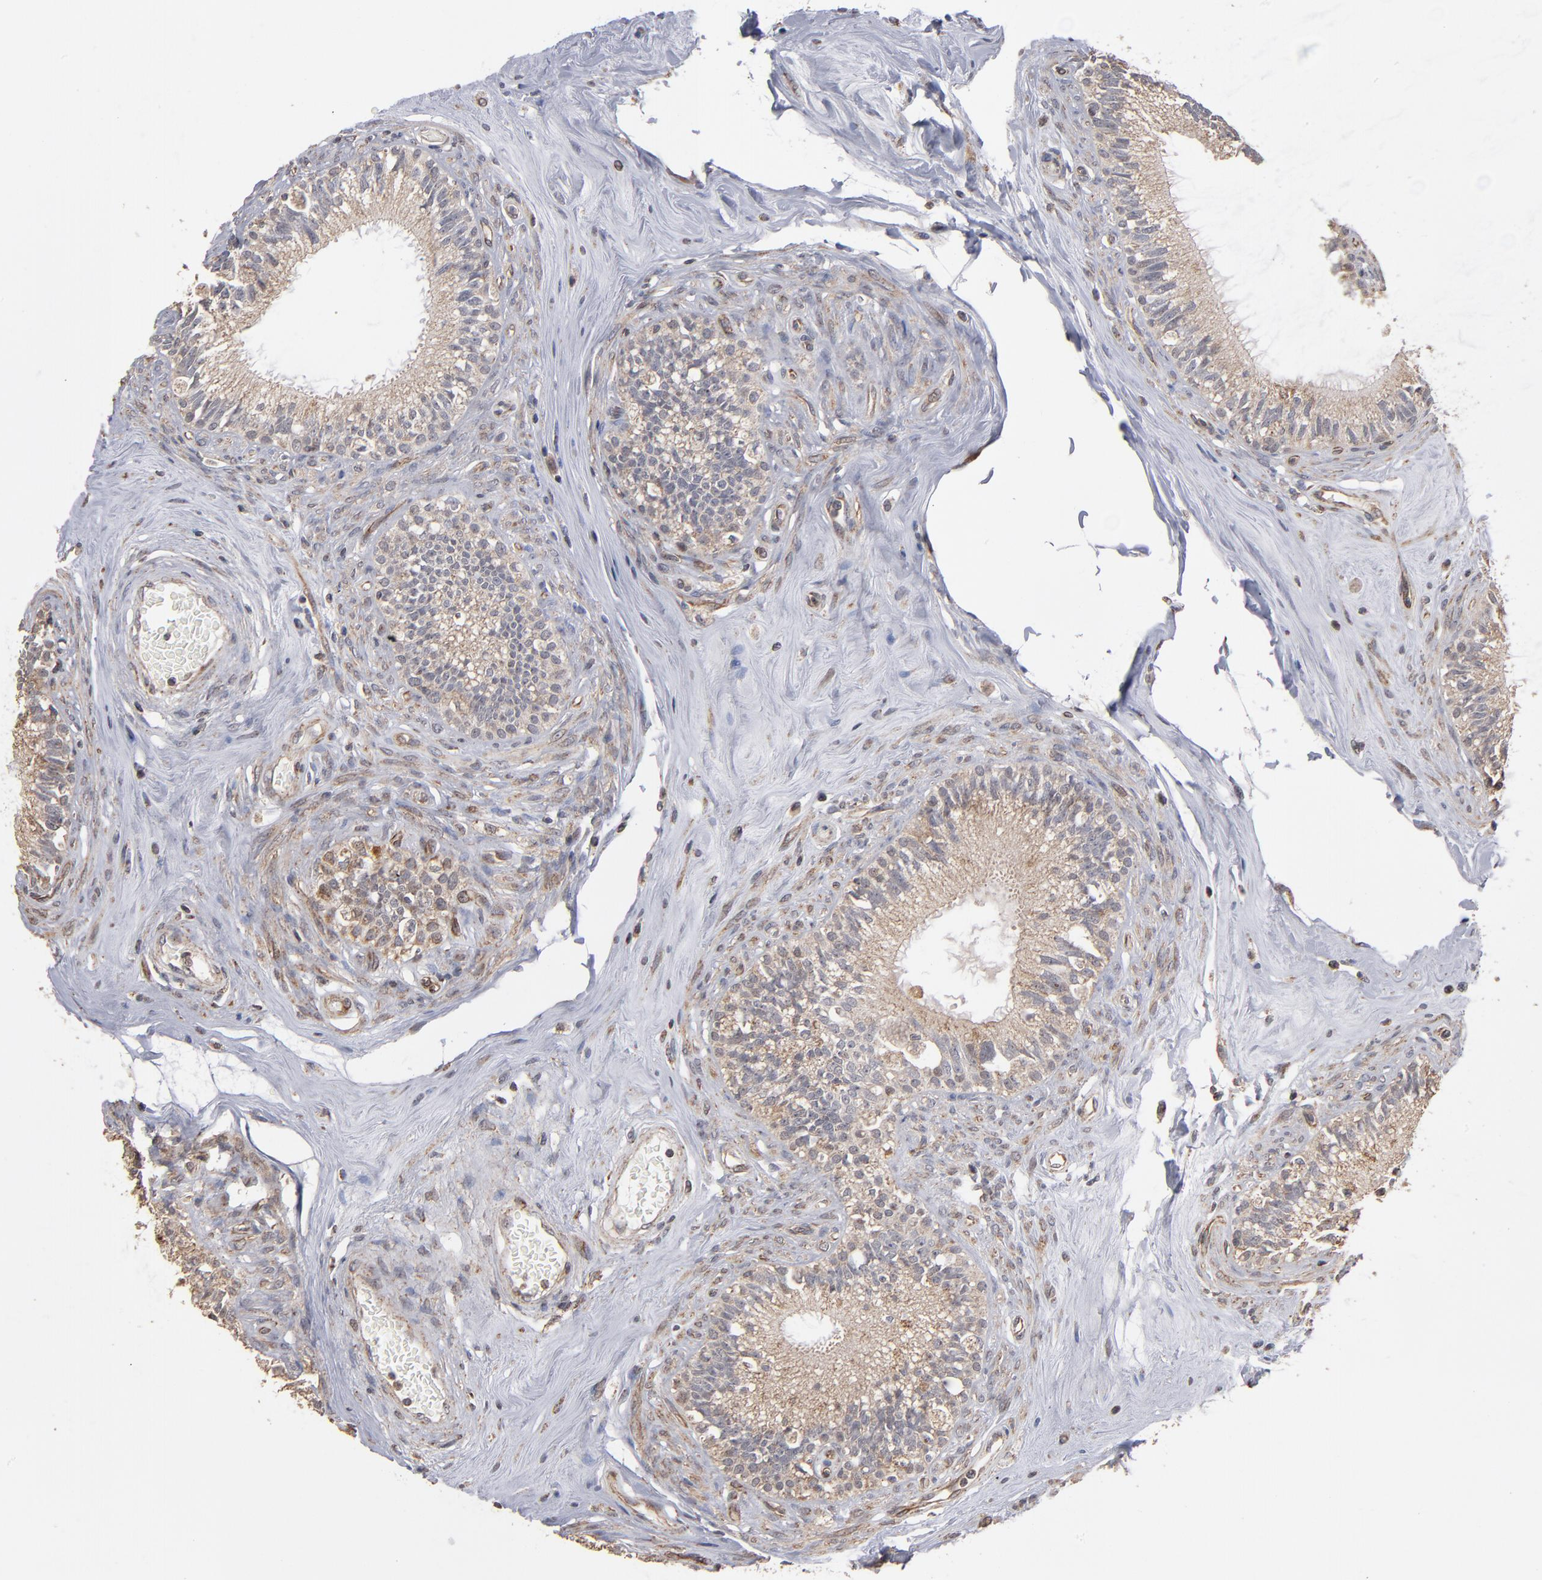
{"staining": {"intensity": "weak", "quantity": ">75%", "location": "cytoplasmic/membranous"}, "tissue": "epididymis", "cell_type": "Glandular cells", "image_type": "normal", "snomed": [{"axis": "morphology", "description": "Normal tissue, NOS"}, {"axis": "morphology", "description": "Inflammation, NOS"}, {"axis": "topography", "description": "Epididymis"}], "caption": "The image shows staining of unremarkable epididymis, revealing weak cytoplasmic/membranous protein staining (brown color) within glandular cells. (DAB (3,3'-diaminobenzidine) = brown stain, brightfield microscopy at high magnification).", "gene": "MIPOL1", "patient": {"sex": "male", "age": 84}}